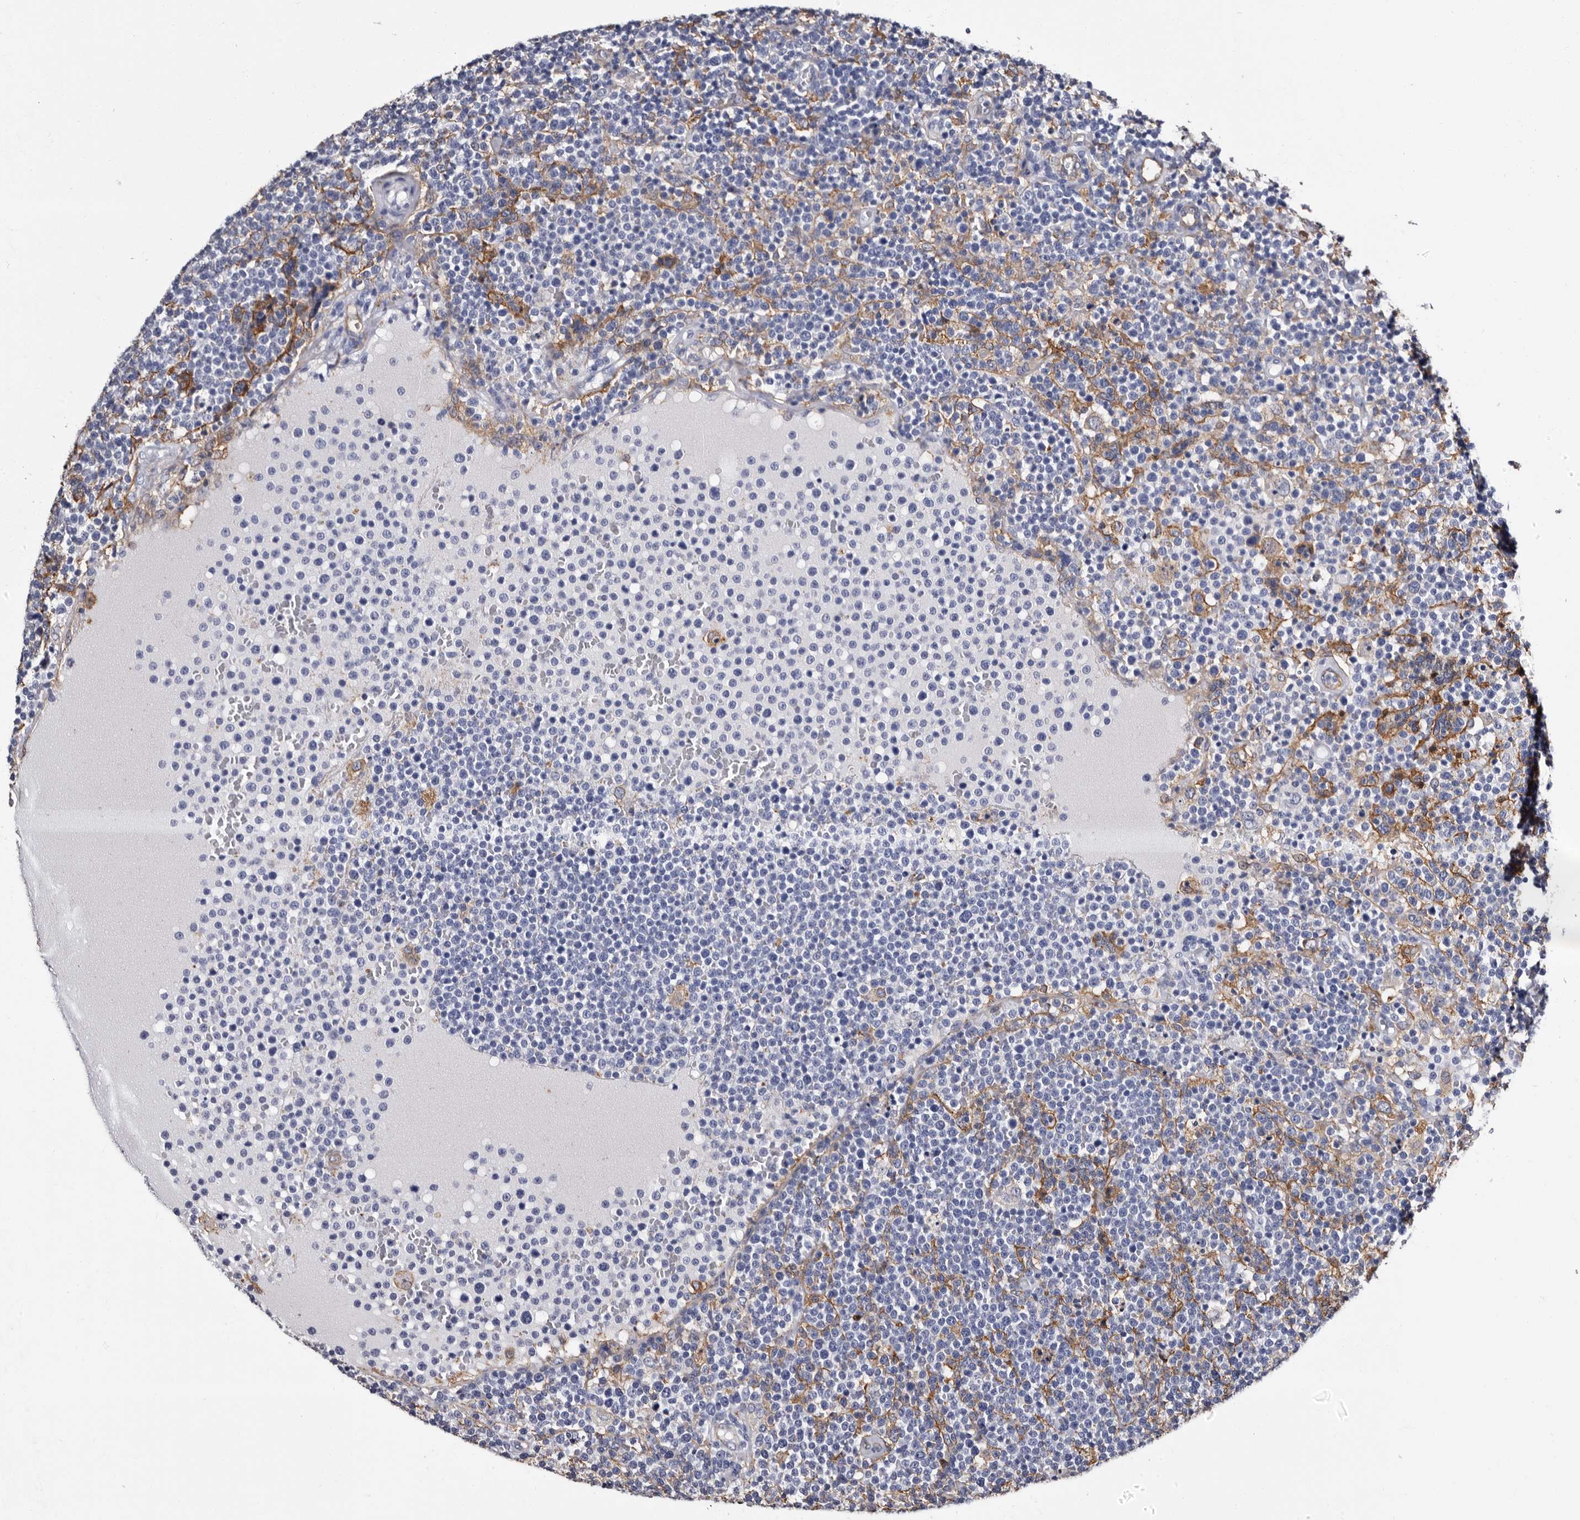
{"staining": {"intensity": "negative", "quantity": "none", "location": "none"}, "tissue": "lymphoma", "cell_type": "Tumor cells", "image_type": "cancer", "snomed": [{"axis": "morphology", "description": "Malignant lymphoma, non-Hodgkin's type, High grade"}, {"axis": "topography", "description": "Lymph node"}], "caption": "Lymphoma stained for a protein using immunohistochemistry (IHC) demonstrates no positivity tumor cells.", "gene": "EPB41L3", "patient": {"sex": "male", "age": 61}}